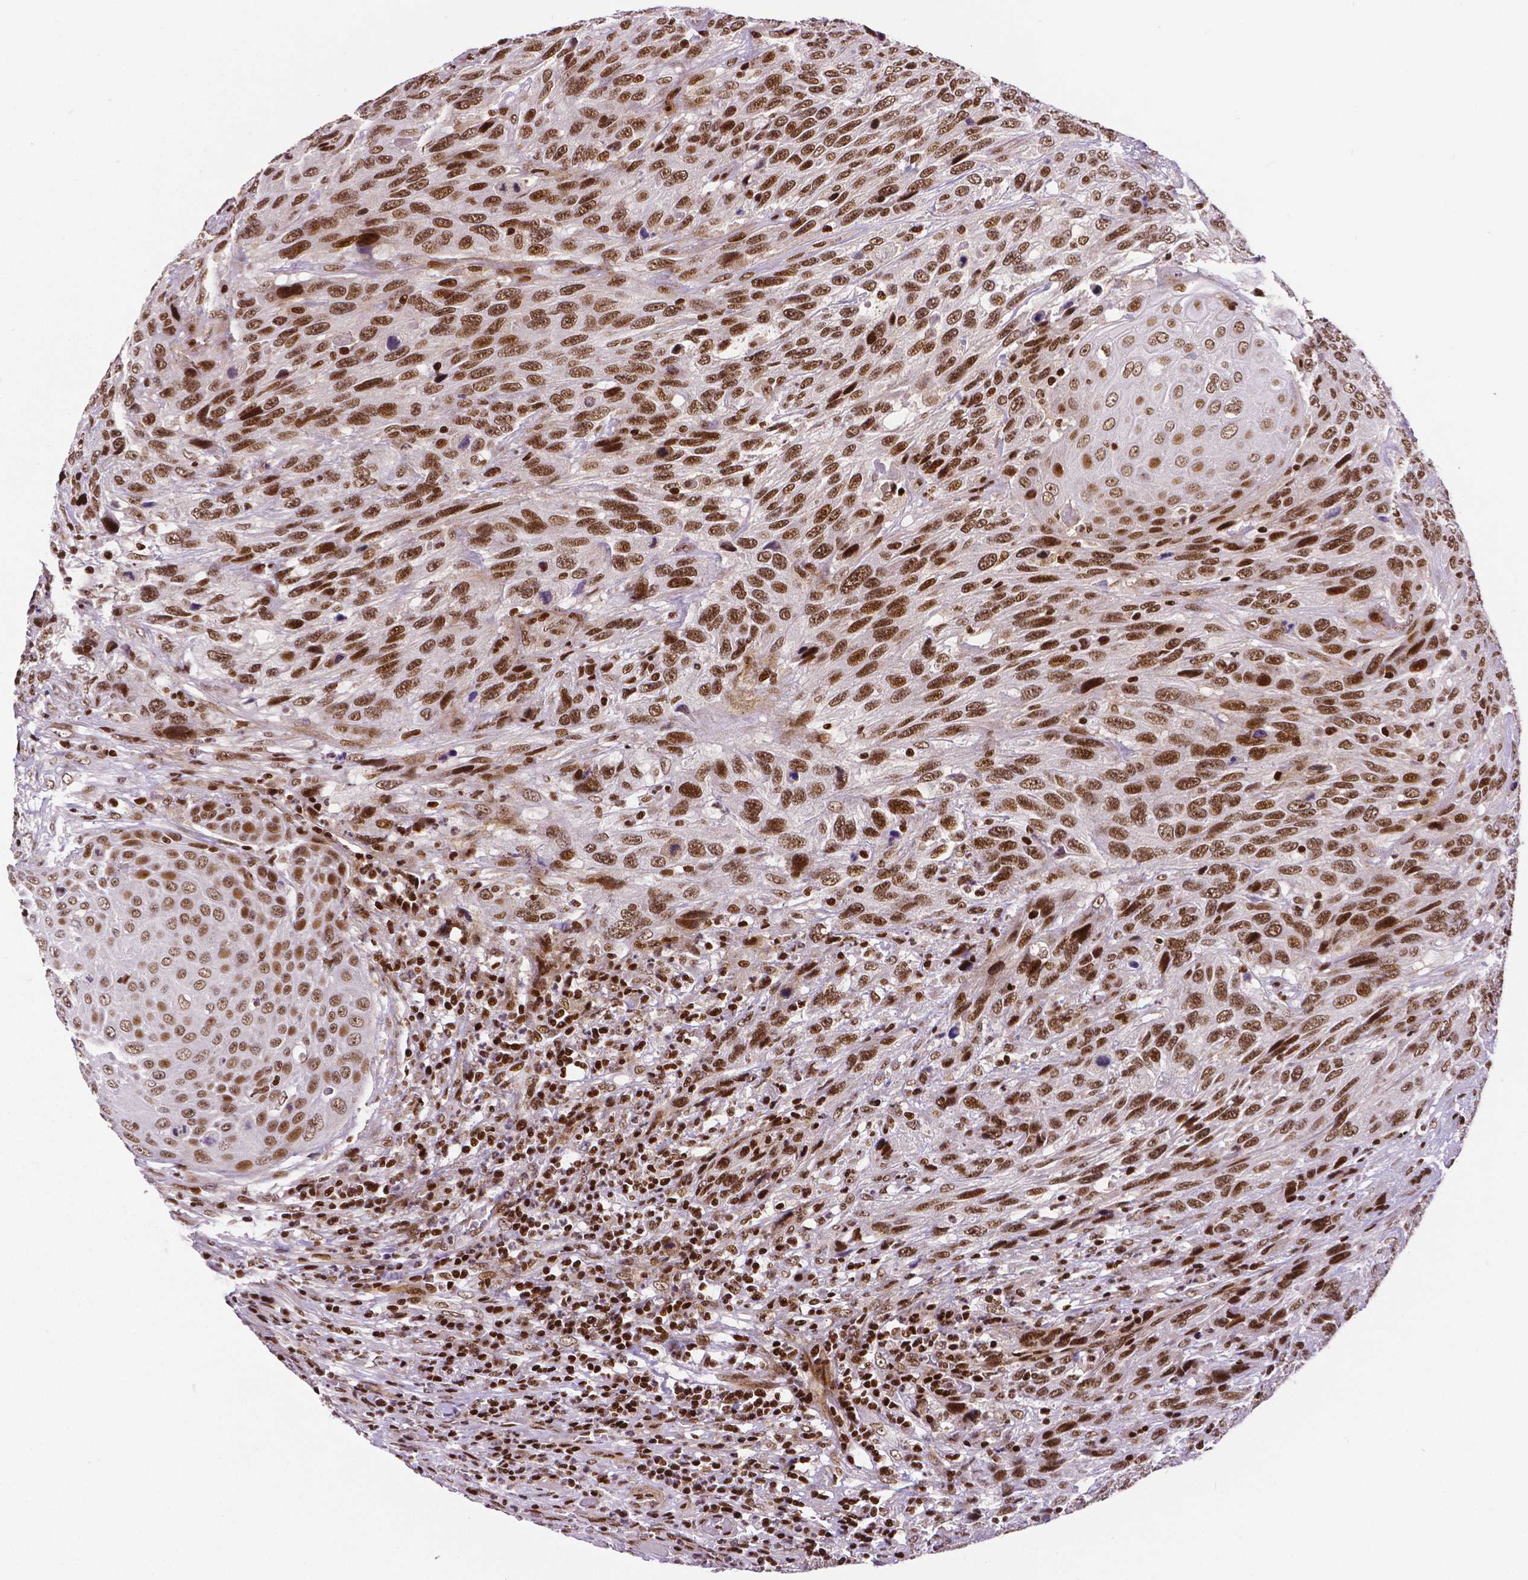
{"staining": {"intensity": "moderate", "quantity": ">75%", "location": "nuclear"}, "tissue": "urothelial cancer", "cell_type": "Tumor cells", "image_type": "cancer", "snomed": [{"axis": "morphology", "description": "Urothelial carcinoma, High grade"}, {"axis": "topography", "description": "Urinary bladder"}], "caption": "An immunohistochemistry (IHC) image of neoplastic tissue is shown. Protein staining in brown shows moderate nuclear positivity in high-grade urothelial carcinoma within tumor cells.", "gene": "CTCF", "patient": {"sex": "female", "age": 70}}